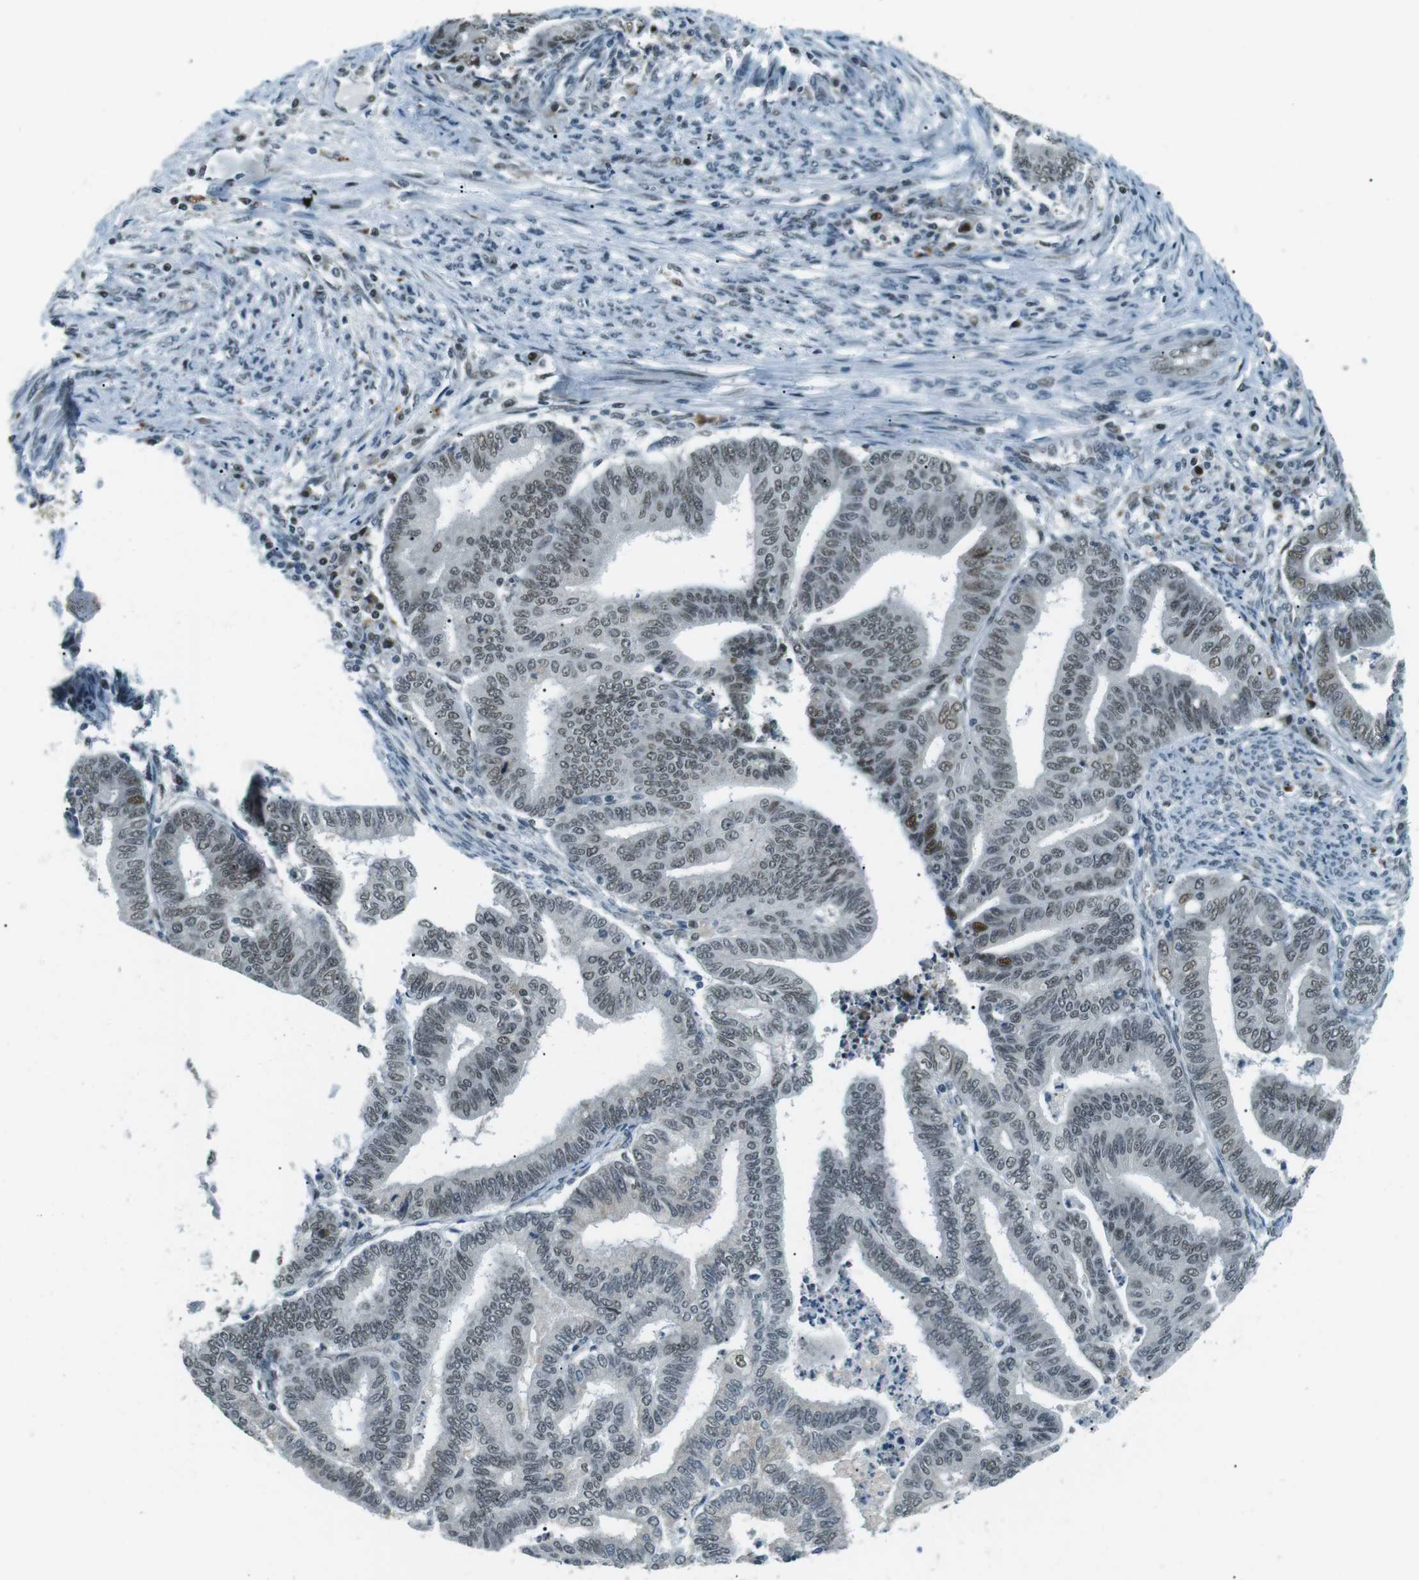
{"staining": {"intensity": "weak", "quantity": "25%-75%", "location": "nuclear"}, "tissue": "endometrial cancer", "cell_type": "Tumor cells", "image_type": "cancer", "snomed": [{"axis": "morphology", "description": "Adenocarcinoma, NOS"}, {"axis": "topography", "description": "Endometrium"}], "caption": "DAB immunohistochemical staining of human endometrial cancer (adenocarcinoma) demonstrates weak nuclear protein staining in about 25%-75% of tumor cells. The staining was performed using DAB (3,3'-diaminobenzidine), with brown indicating positive protein expression. Nuclei are stained blue with hematoxylin.", "gene": "PJA1", "patient": {"sex": "female", "age": 79}}